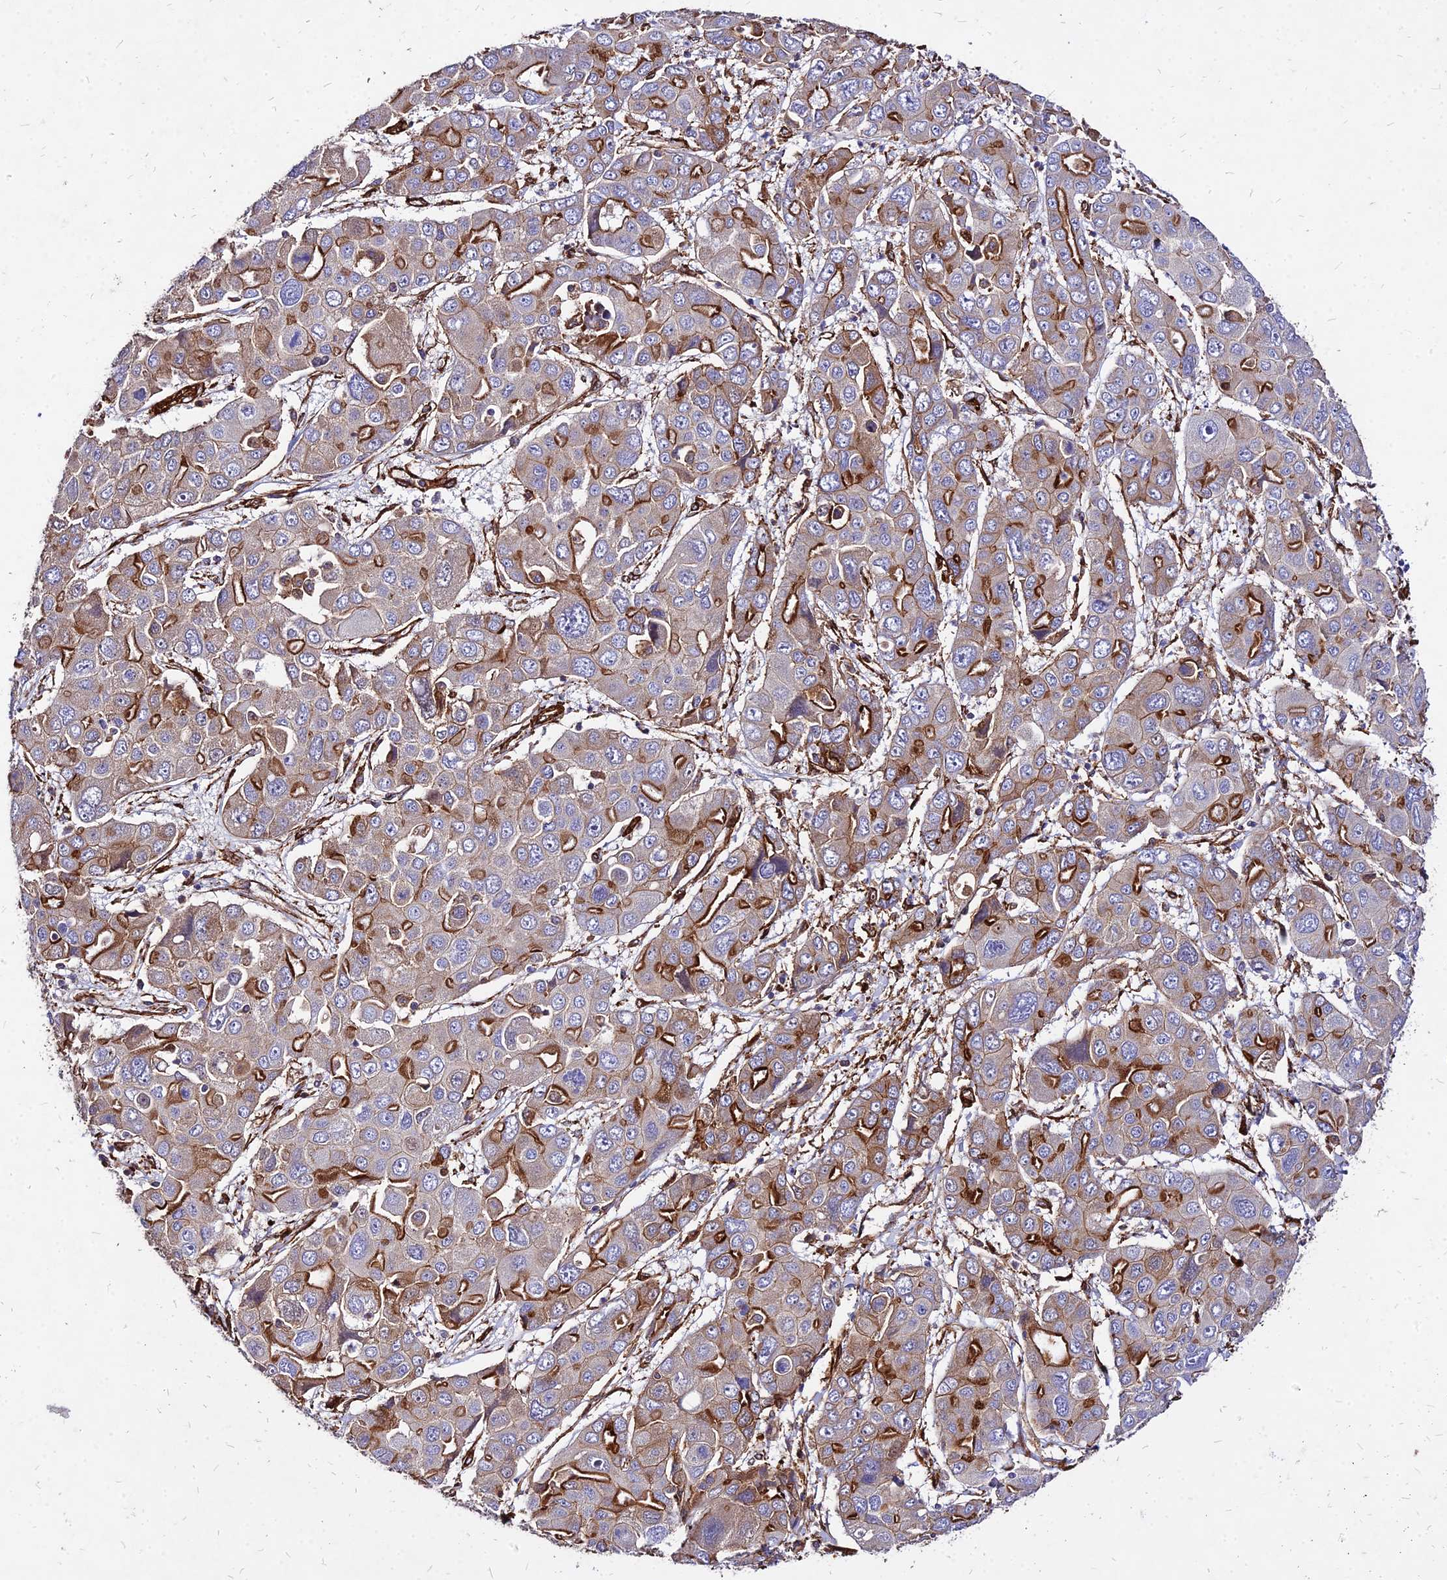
{"staining": {"intensity": "moderate", "quantity": "25%-75%", "location": "cytoplasmic/membranous"}, "tissue": "liver cancer", "cell_type": "Tumor cells", "image_type": "cancer", "snomed": [{"axis": "morphology", "description": "Cholangiocarcinoma"}, {"axis": "topography", "description": "Liver"}], "caption": "Immunohistochemical staining of liver cancer (cholangiocarcinoma) shows medium levels of moderate cytoplasmic/membranous positivity in about 25%-75% of tumor cells.", "gene": "EFCC1", "patient": {"sex": "male", "age": 67}}